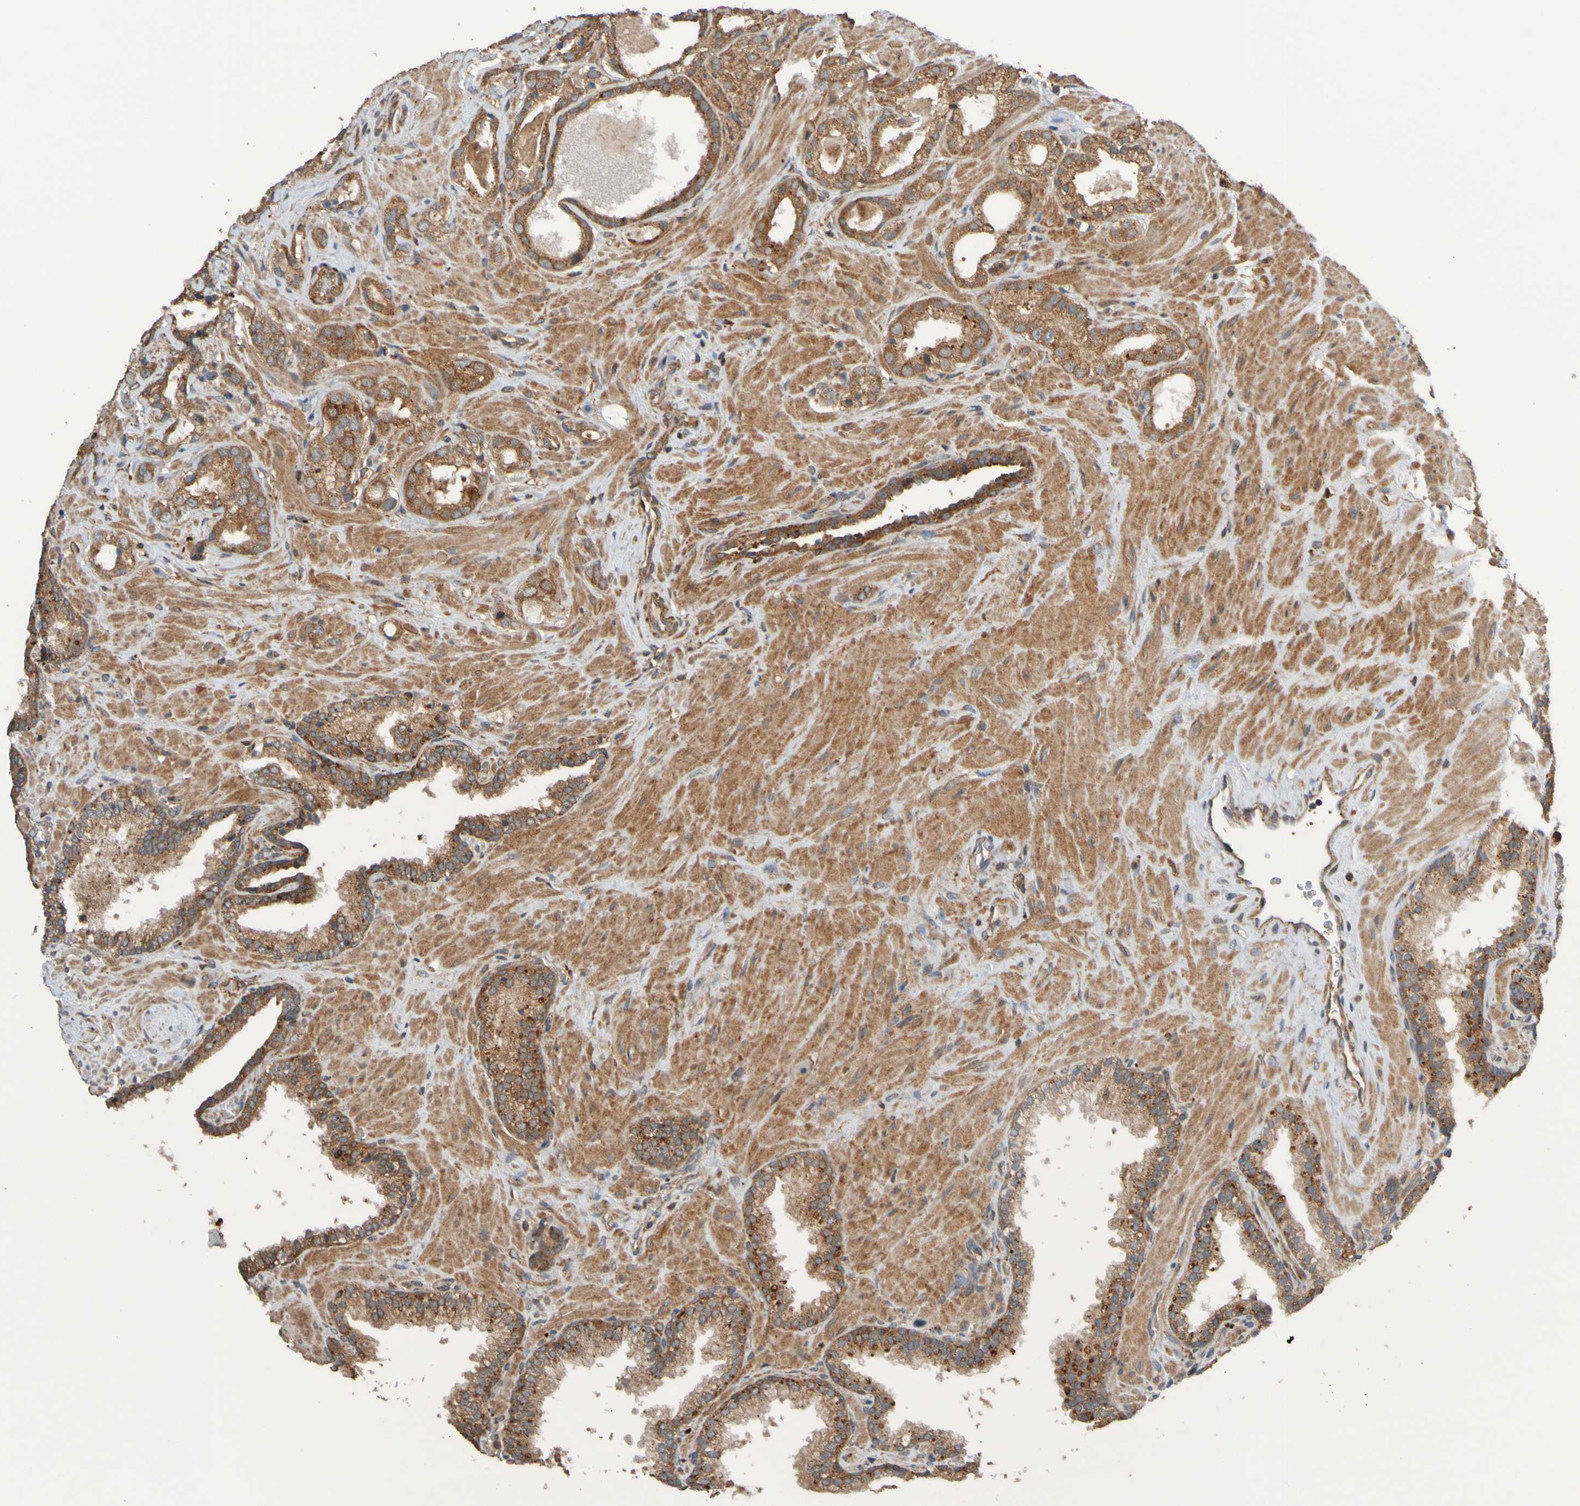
{"staining": {"intensity": "moderate", "quantity": ">75%", "location": "cytoplasmic/membranous"}, "tissue": "prostate cancer", "cell_type": "Tumor cells", "image_type": "cancer", "snomed": [{"axis": "morphology", "description": "Adenocarcinoma, High grade"}, {"axis": "topography", "description": "Prostate"}], "caption": "Human prostate cancer stained for a protein (brown) reveals moderate cytoplasmic/membranous positive positivity in approximately >75% of tumor cells.", "gene": "UCN", "patient": {"sex": "male", "age": 64}}